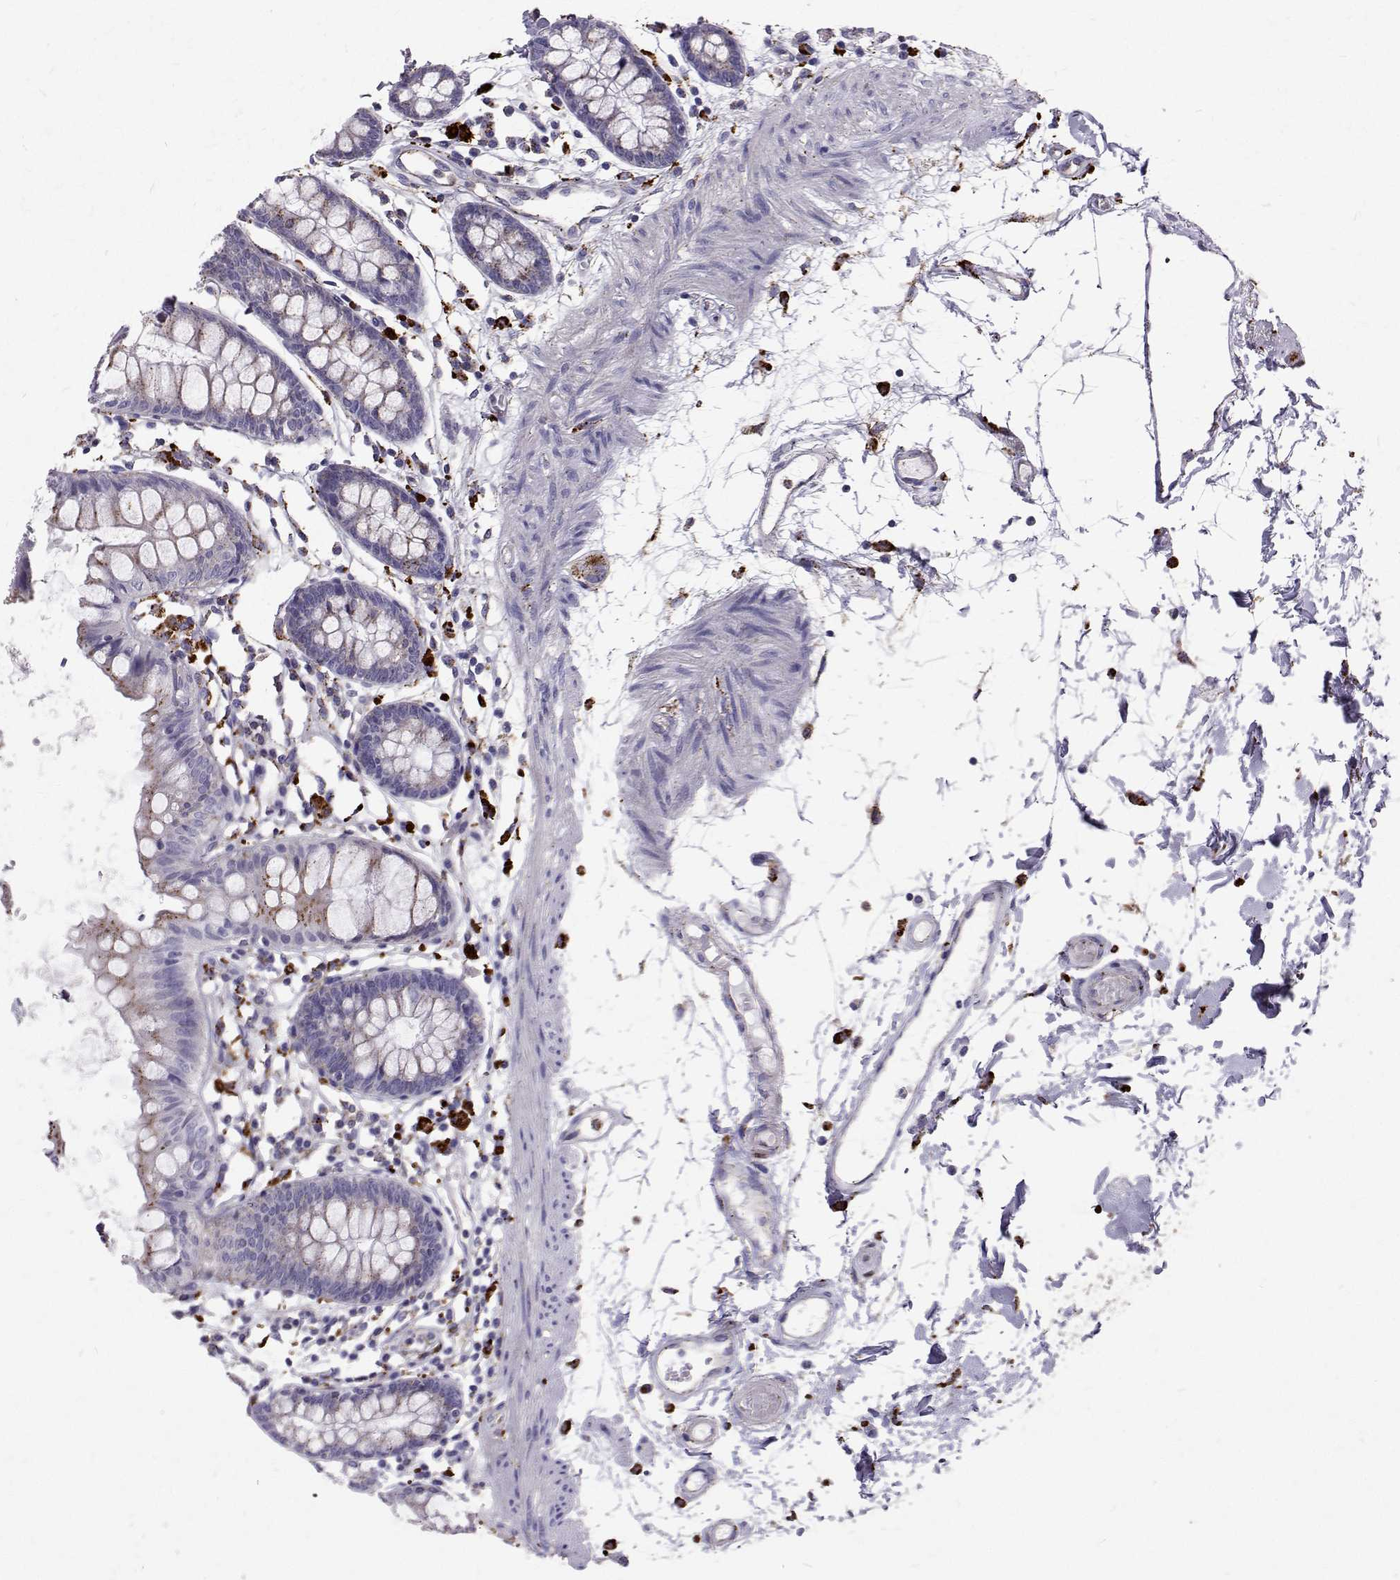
{"staining": {"intensity": "negative", "quantity": "none", "location": "none"}, "tissue": "colon", "cell_type": "Endothelial cells", "image_type": "normal", "snomed": [{"axis": "morphology", "description": "Normal tissue, NOS"}, {"axis": "topography", "description": "Colon"}], "caption": "There is no significant positivity in endothelial cells of colon. The staining is performed using DAB (3,3'-diaminobenzidine) brown chromogen with nuclei counter-stained in using hematoxylin.", "gene": "TPP1", "patient": {"sex": "female", "age": 84}}